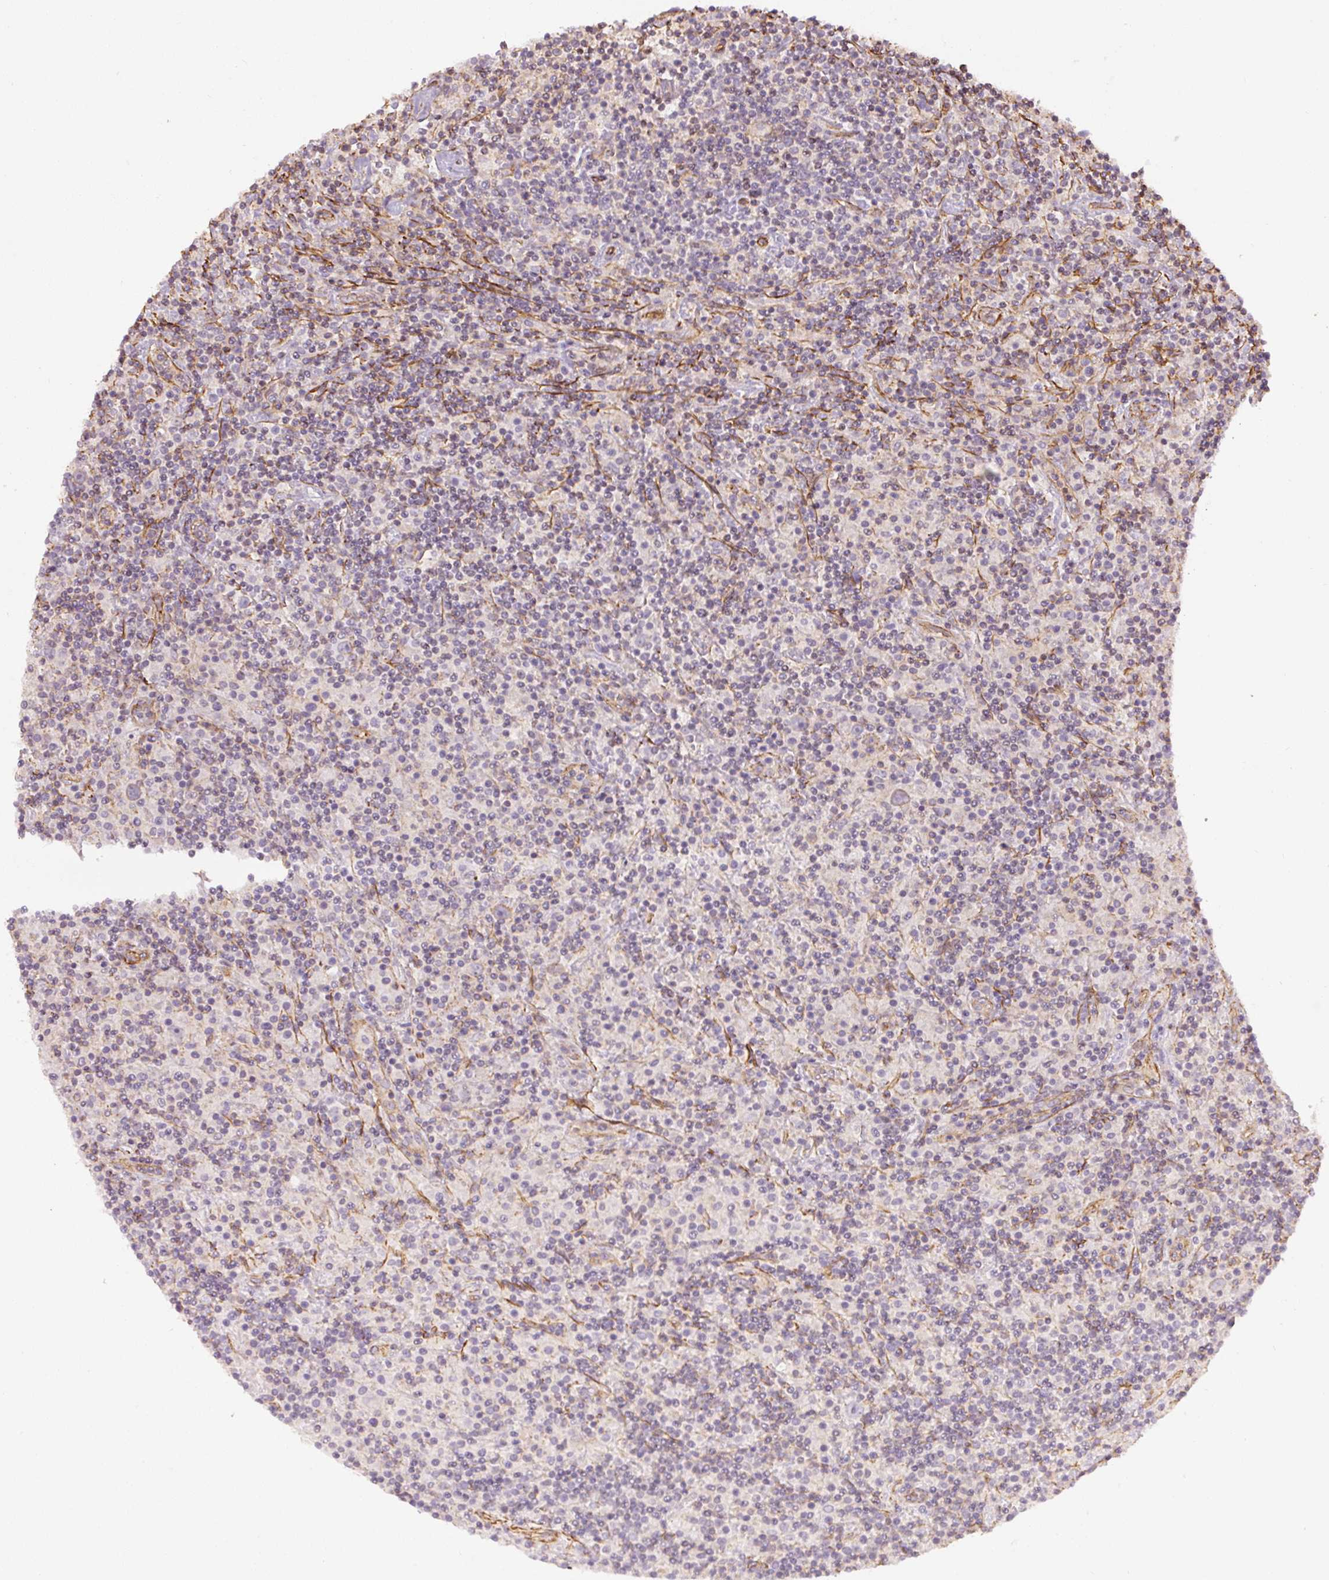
{"staining": {"intensity": "negative", "quantity": "none", "location": "none"}, "tissue": "lymphoma", "cell_type": "Tumor cells", "image_type": "cancer", "snomed": [{"axis": "morphology", "description": "Hodgkin's disease, NOS"}, {"axis": "topography", "description": "Lymph node"}], "caption": "There is no significant staining in tumor cells of lymphoma.", "gene": "MYL12A", "patient": {"sex": "male", "age": 70}}